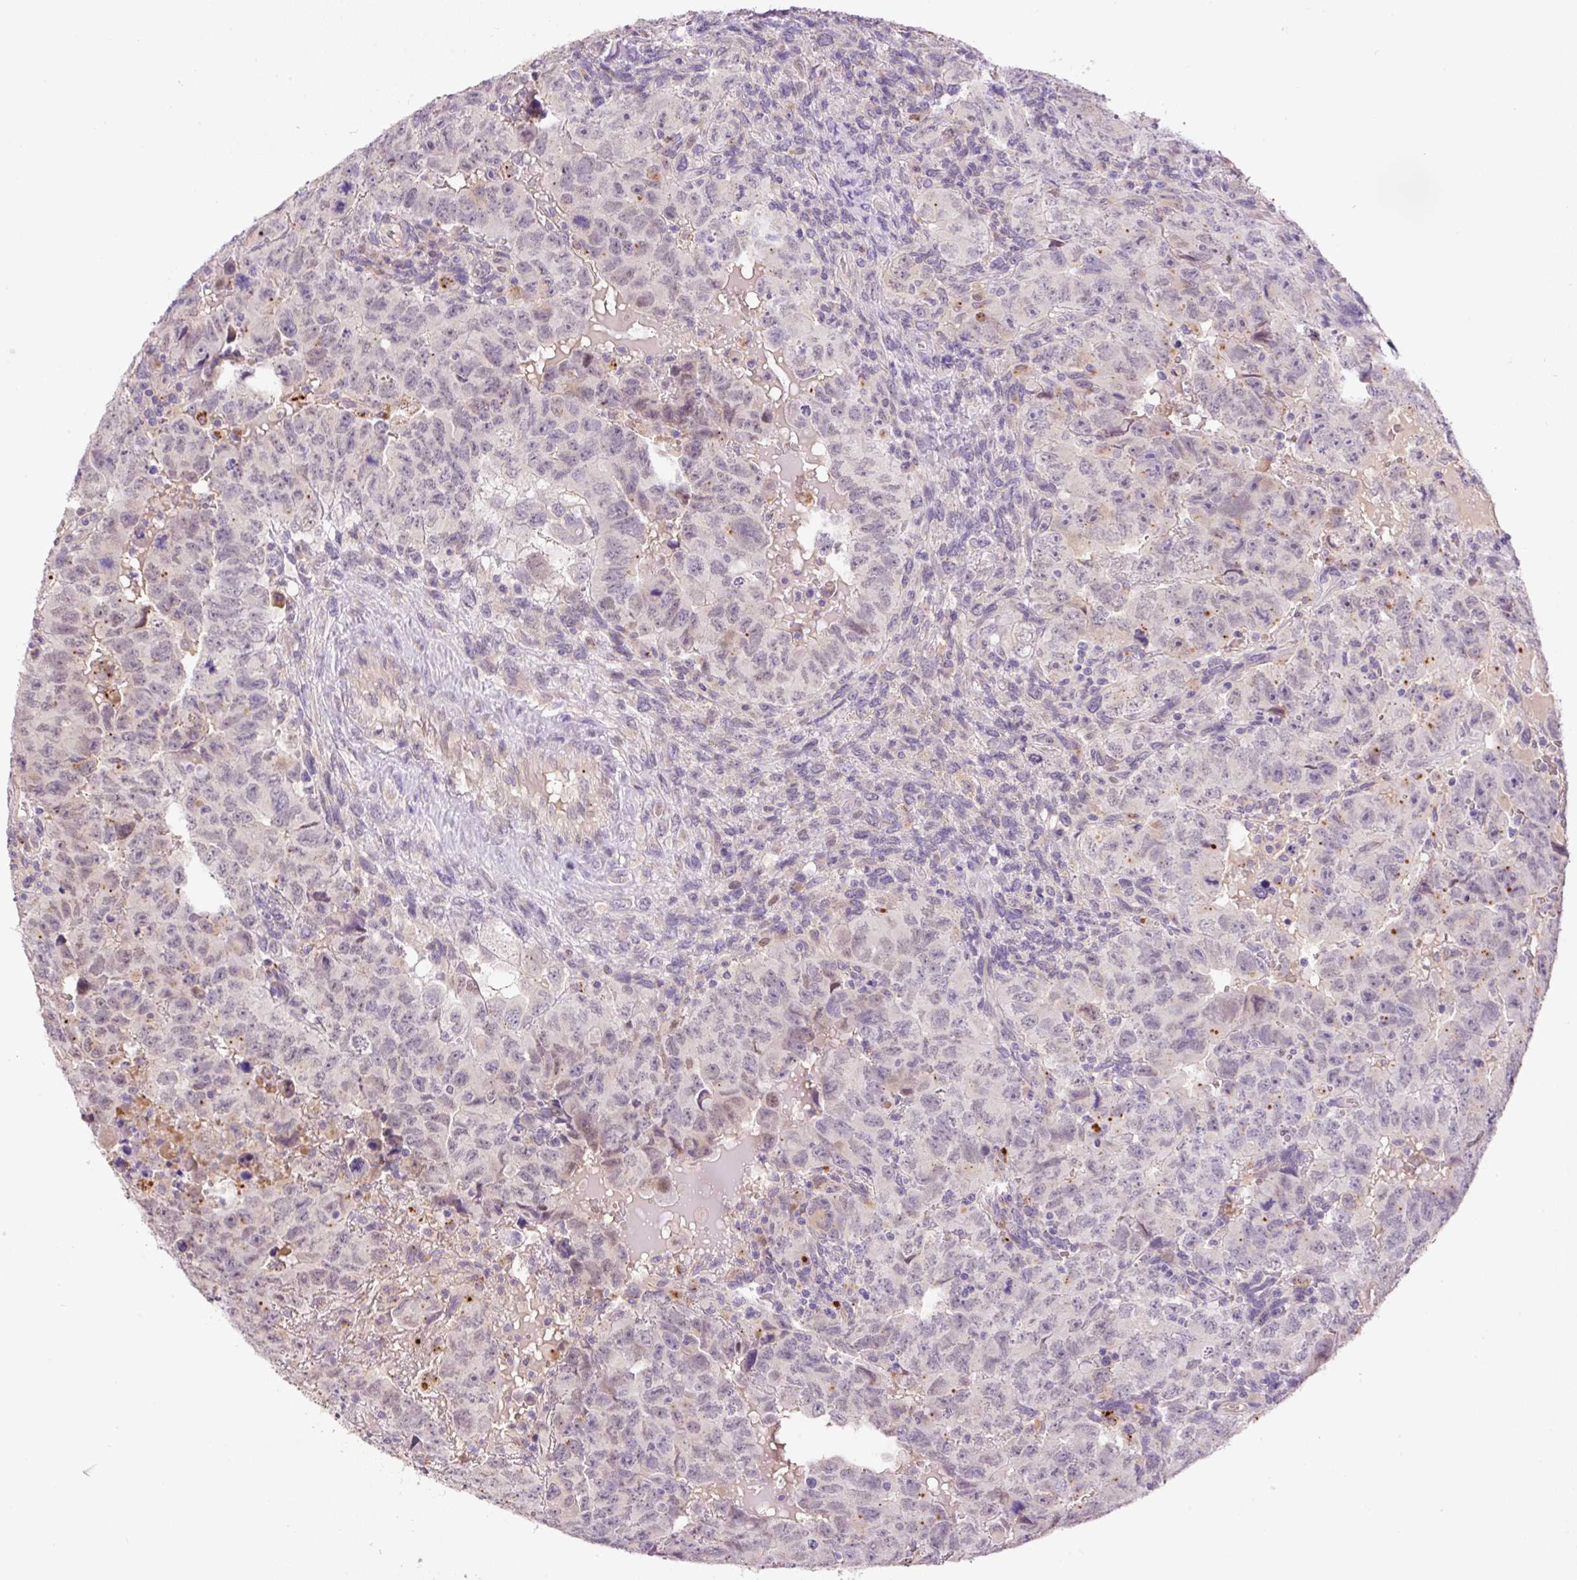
{"staining": {"intensity": "negative", "quantity": "none", "location": "none"}, "tissue": "testis cancer", "cell_type": "Tumor cells", "image_type": "cancer", "snomed": [{"axis": "morphology", "description": "Carcinoma, Embryonal, NOS"}, {"axis": "topography", "description": "Testis"}], "caption": "Tumor cells show no significant protein expression in testis embryonal carcinoma.", "gene": "HABP4", "patient": {"sex": "male", "age": 24}}